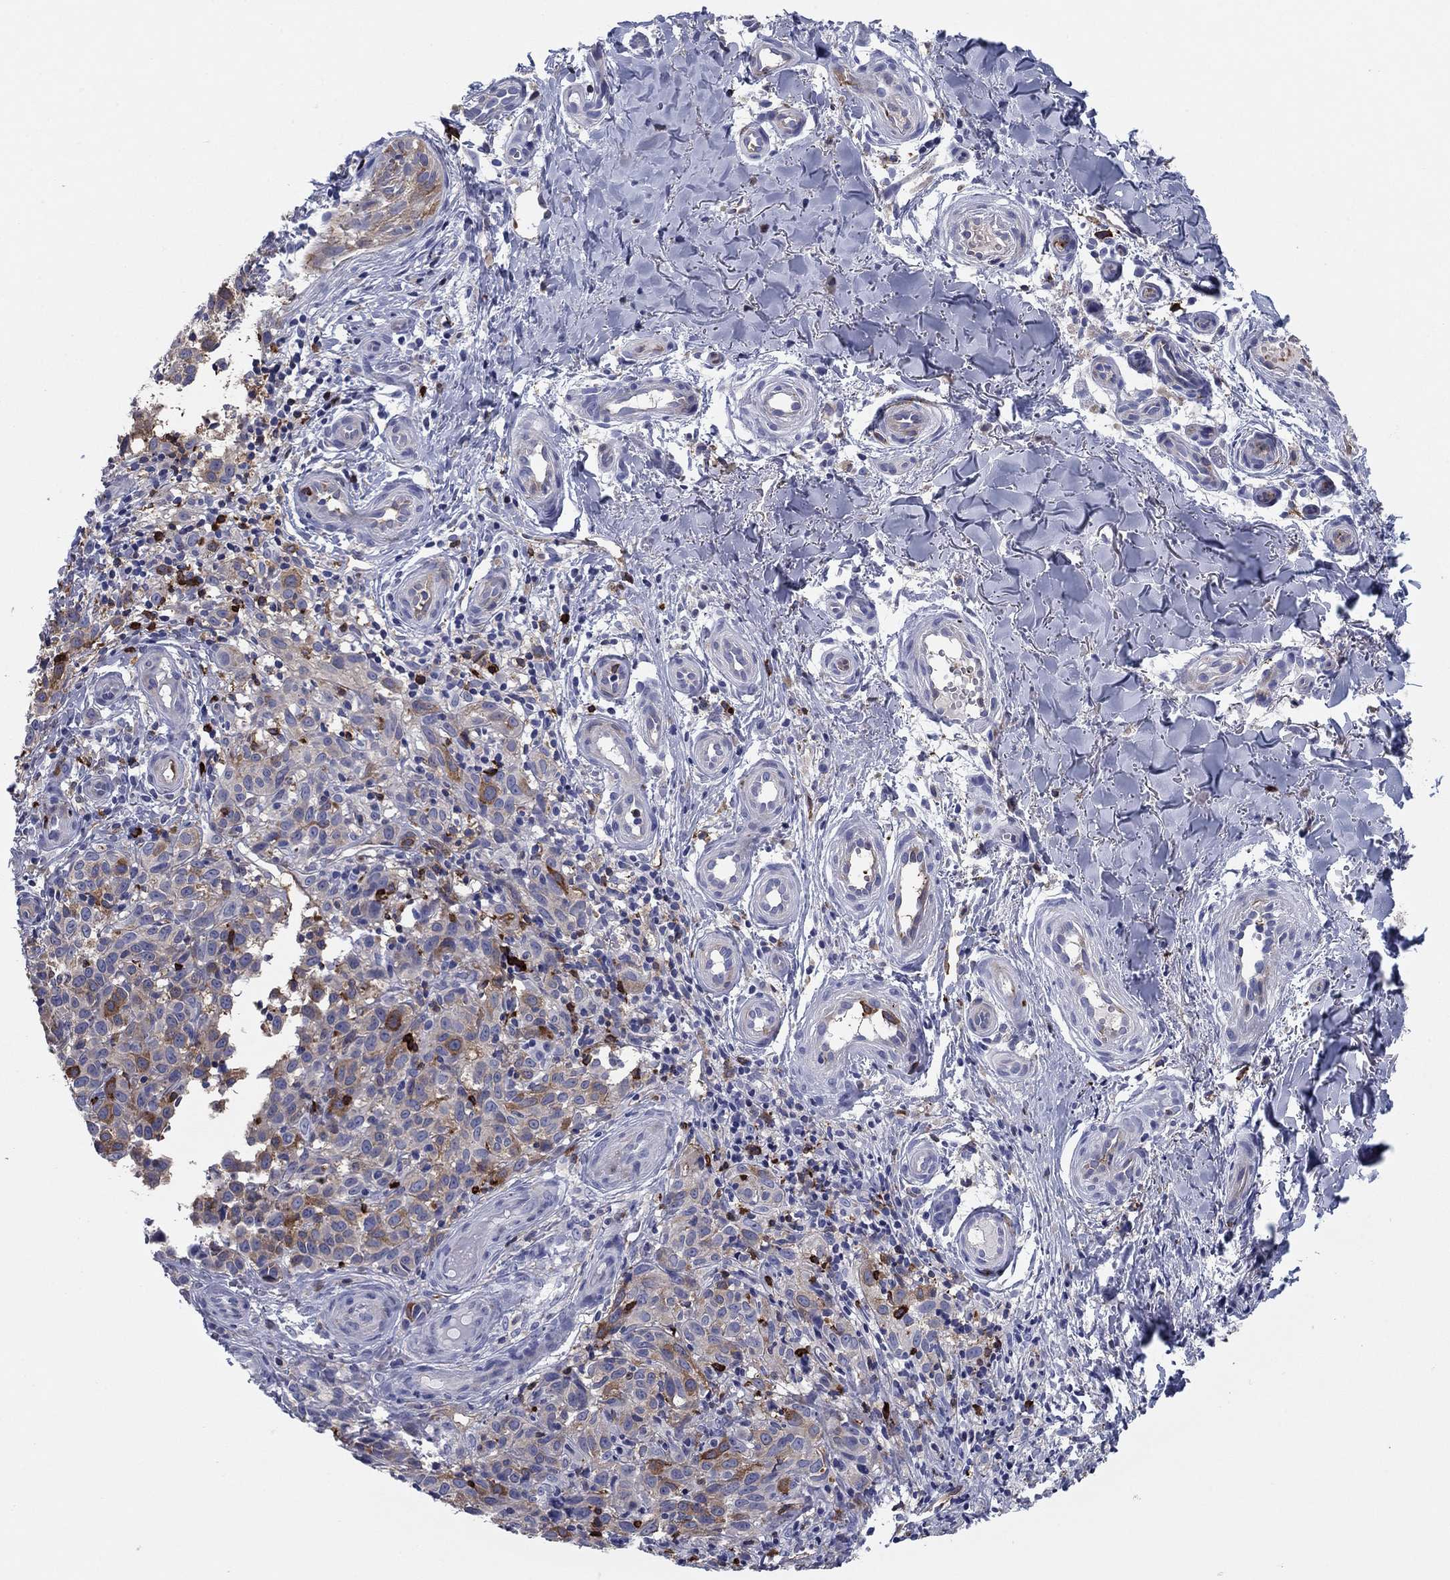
{"staining": {"intensity": "moderate", "quantity": "<25%", "location": "cytoplasmic/membranous"}, "tissue": "melanoma", "cell_type": "Tumor cells", "image_type": "cancer", "snomed": [{"axis": "morphology", "description": "Malignant melanoma, NOS"}, {"axis": "topography", "description": "Skin"}], "caption": "About <25% of tumor cells in human melanoma reveal moderate cytoplasmic/membranous protein expression as visualized by brown immunohistochemical staining.", "gene": "STMN1", "patient": {"sex": "female", "age": 53}}